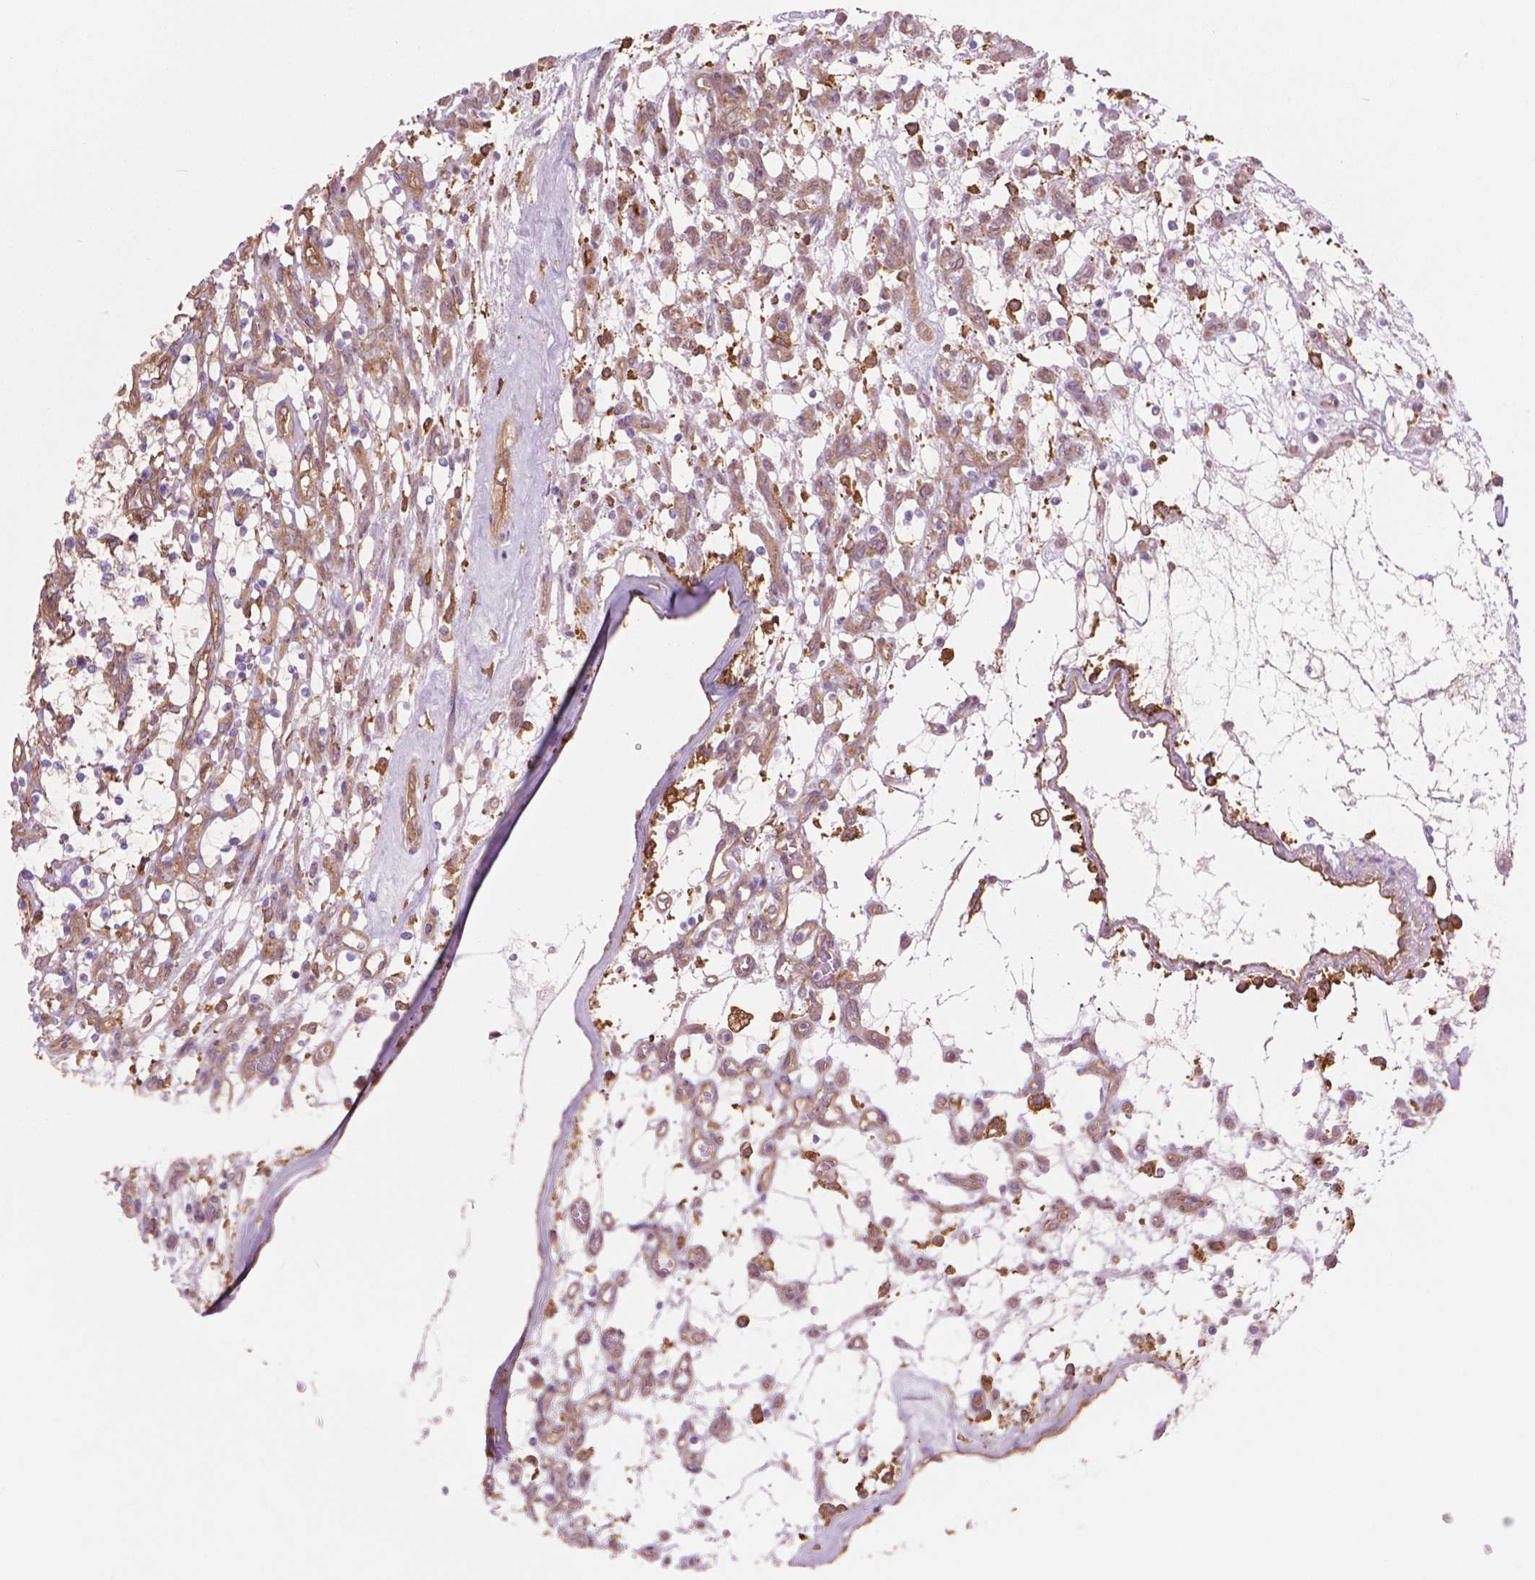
{"staining": {"intensity": "negative", "quantity": "none", "location": "none"}, "tissue": "renal cancer", "cell_type": "Tumor cells", "image_type": "cancer", "snomed": [{"axis": "morphology", "description": "Adenocarcinoma, NOS"}, {"axis": "topography", "description": "Kidney"}], "caption": "IHC micrograph of human renal cancer (adenocarcinoma) stained for a protein (brown), which shows no staining in tumor cells.", "gene": "CORO1B", "patient": {"sex": "female", "age": 69}}